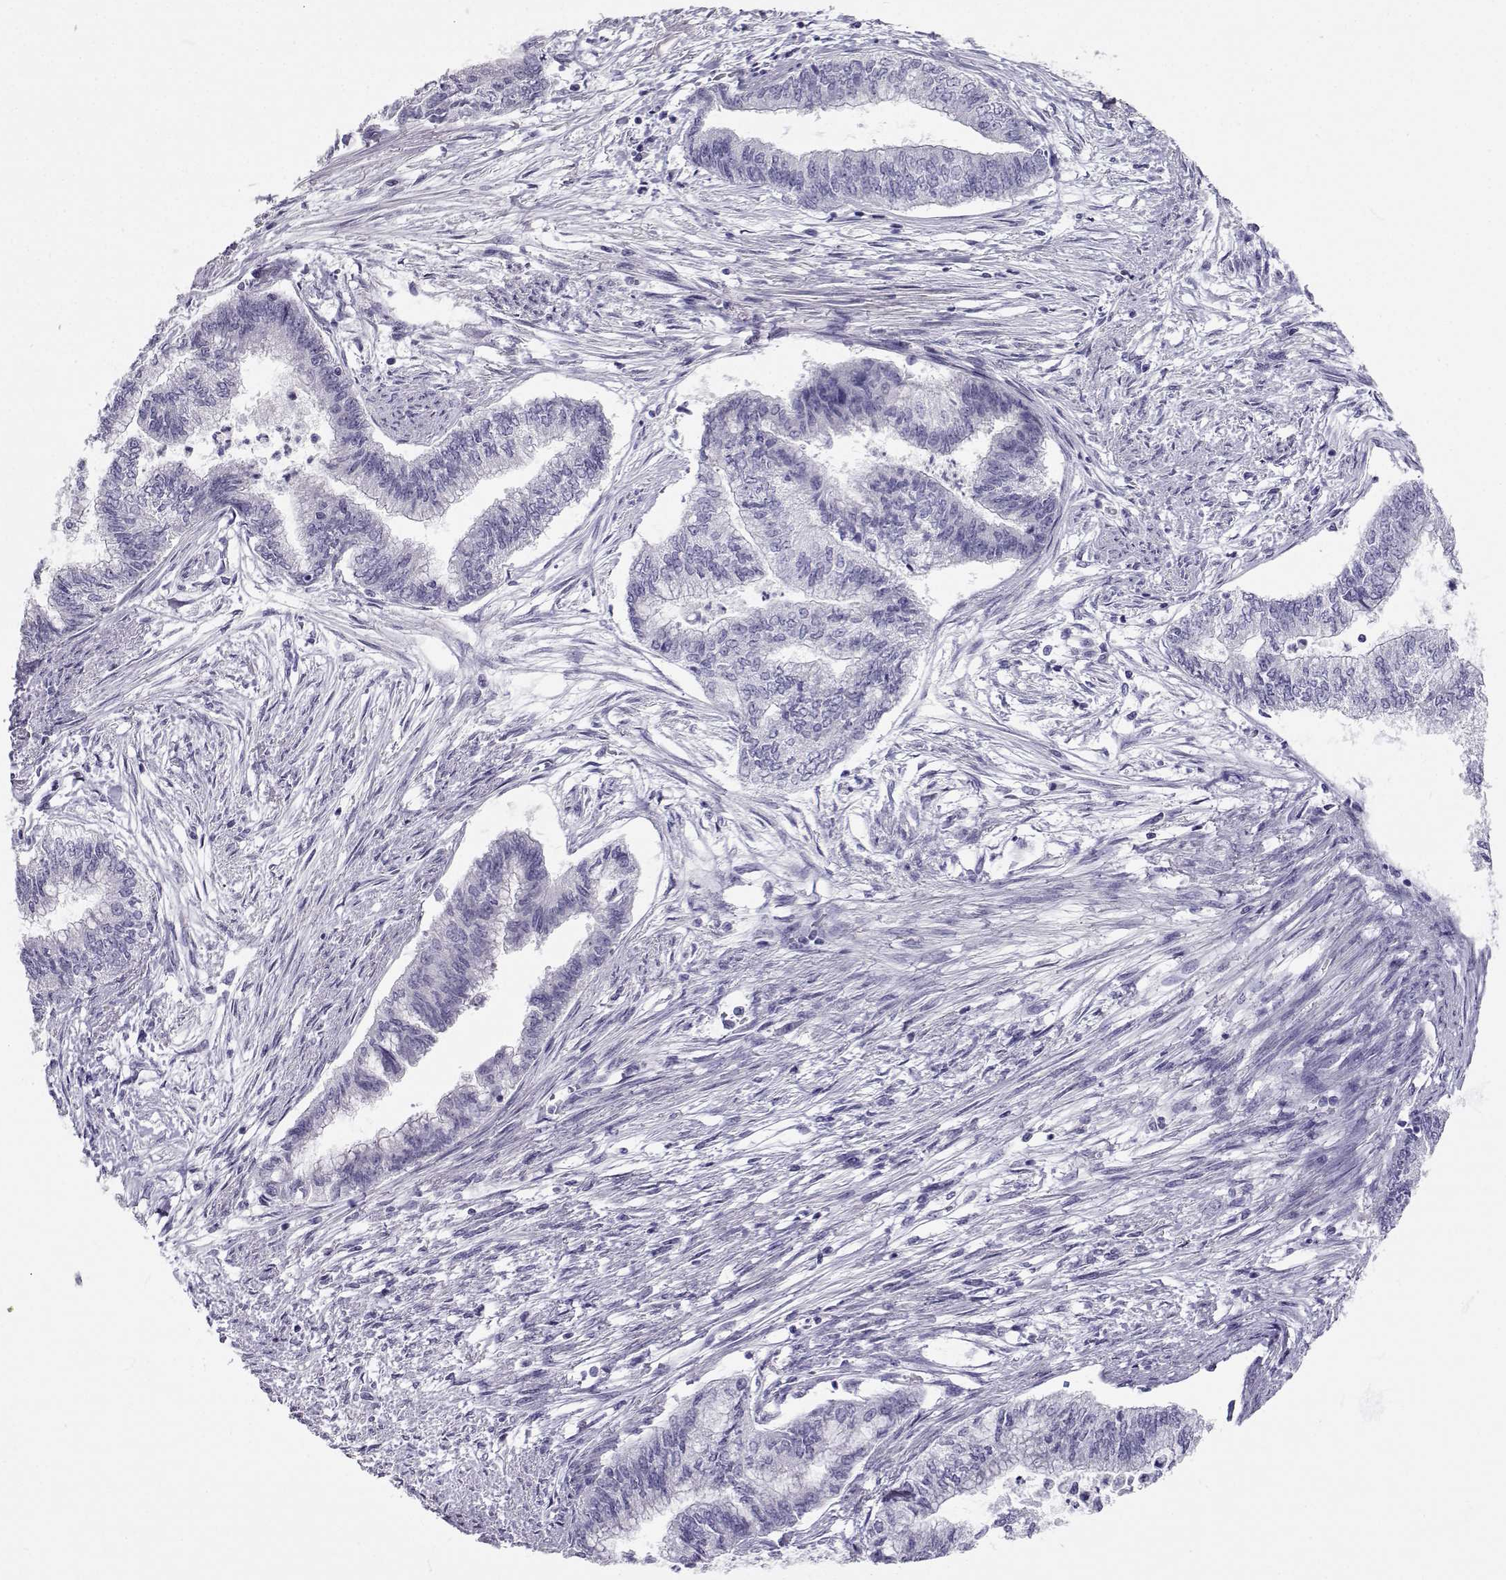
{"staining": {"intensity": "negative", "quantity": "none", "location": "none"}, "tissue": "endometrial cancer", "cell_type": "Tumor cells", "image_type": "cancer", "snomed": [{"axis": "morphology", "description": "Adenocarcinoma, NOS"}, {"axis": "topography", "description": "Endometrium"}], "caption": "This image is of adenocarcinoma (endometrial) stained with immunohistochemistry to label a protein in brown with the nuclei are counter-stained blue. There is no staining in tumor cells.", "gene": "SLC6A3", "patient": {"sex": "female", "age": 65}}